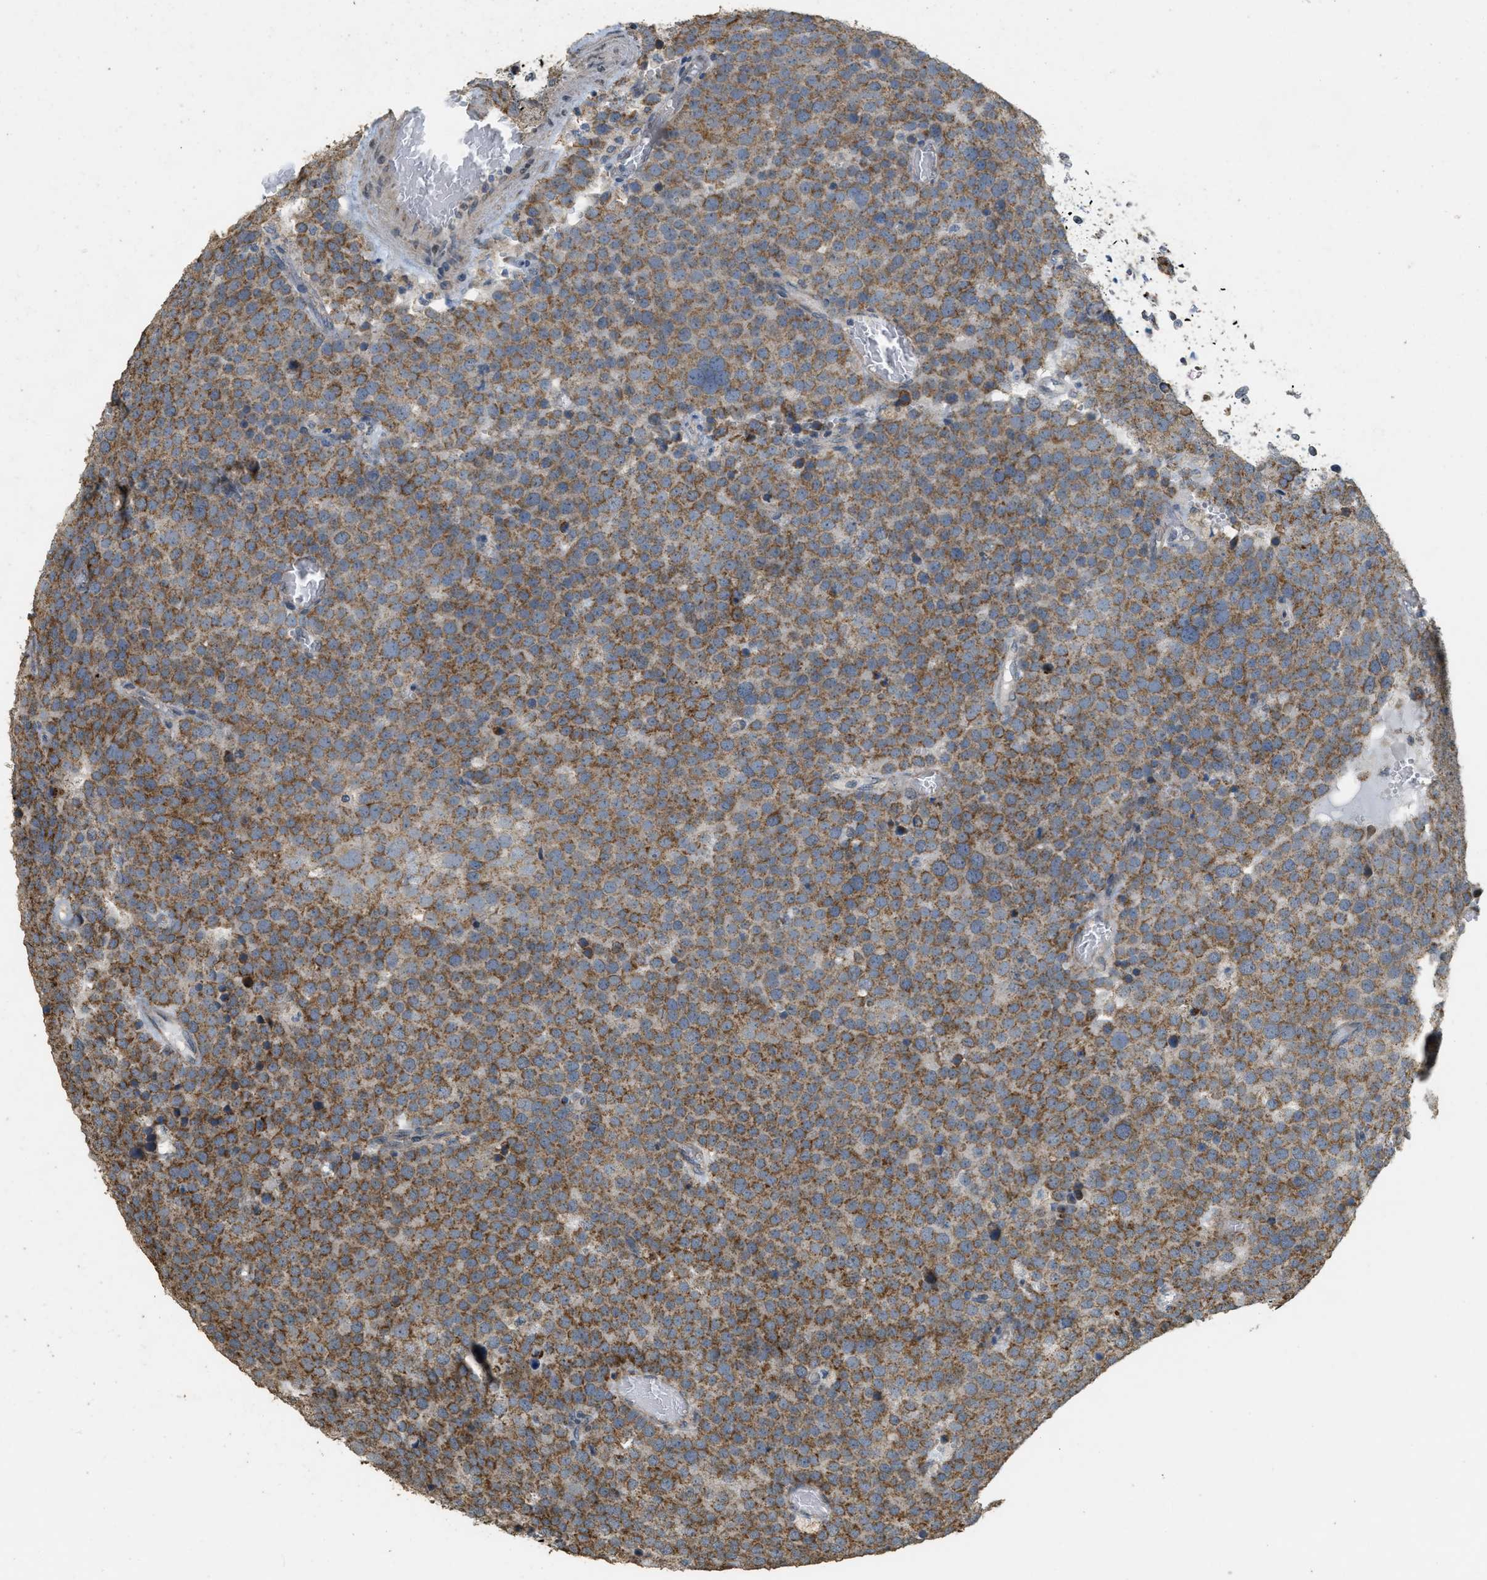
{"staining": {"intensity": "moderate", "quantity": ">75%", "location": "cytoplasmic/membranous"}, "tissue": "testis cancer", "cell_type": "Tumor cells", "image_type": "cancer", "snomed": [{"axis": "morphology", "description": "Normal tissue, NOS"}, {"axis": "morphology", "description": "Seminoma, NOS"}, {"axis": "topography", "description": "Testis"}], "caption": "This image shows IHC staining of testis cancer, with medium moderate cytoplasmic/membranous expression in approximately >75% of tumor cells.", "gene": "KCNA4", "patient": {"sex": "male", "age": 71}}